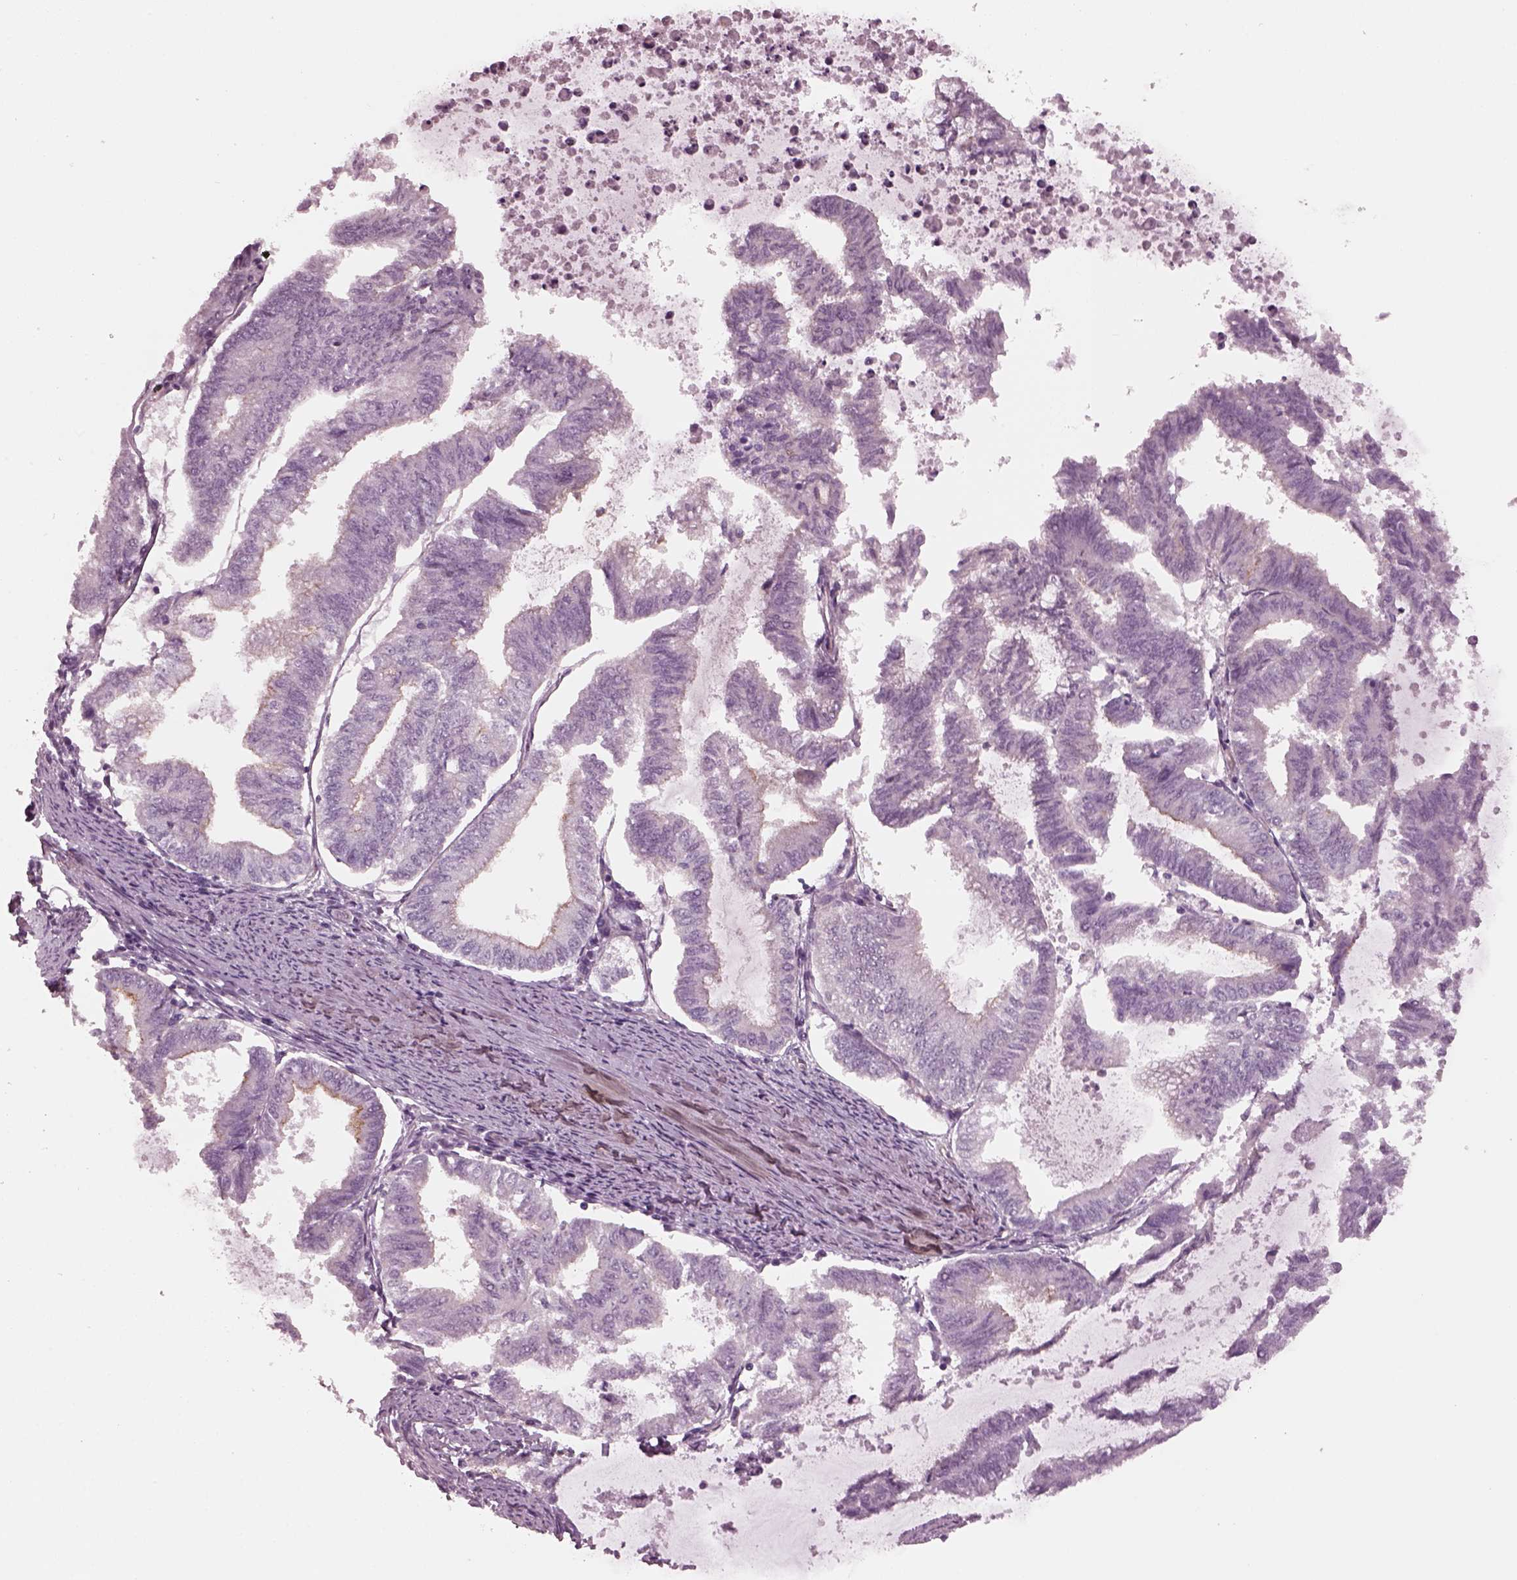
{"staining": {"intensity": "negative", "quantity": "none", "location": "none"}, "tissue": "endometrial cancer", "cell_type": "Tumor cells", "image_type": "cancer", "snomed": [{"axis": "morphology", "description": "Adenocarcinoma, NOS"}, {"axis": "topography", "description": "Endometrium"}], "caption": "A histopathology image of human adenocarcinoma (endometrial) is negative for staining in tumor cells. (Immunohistochemistry (ihc), brightfield microscopy, high magnification).", "gene": "ODAD1", "patient": {"sex": "female", "age": 79}}